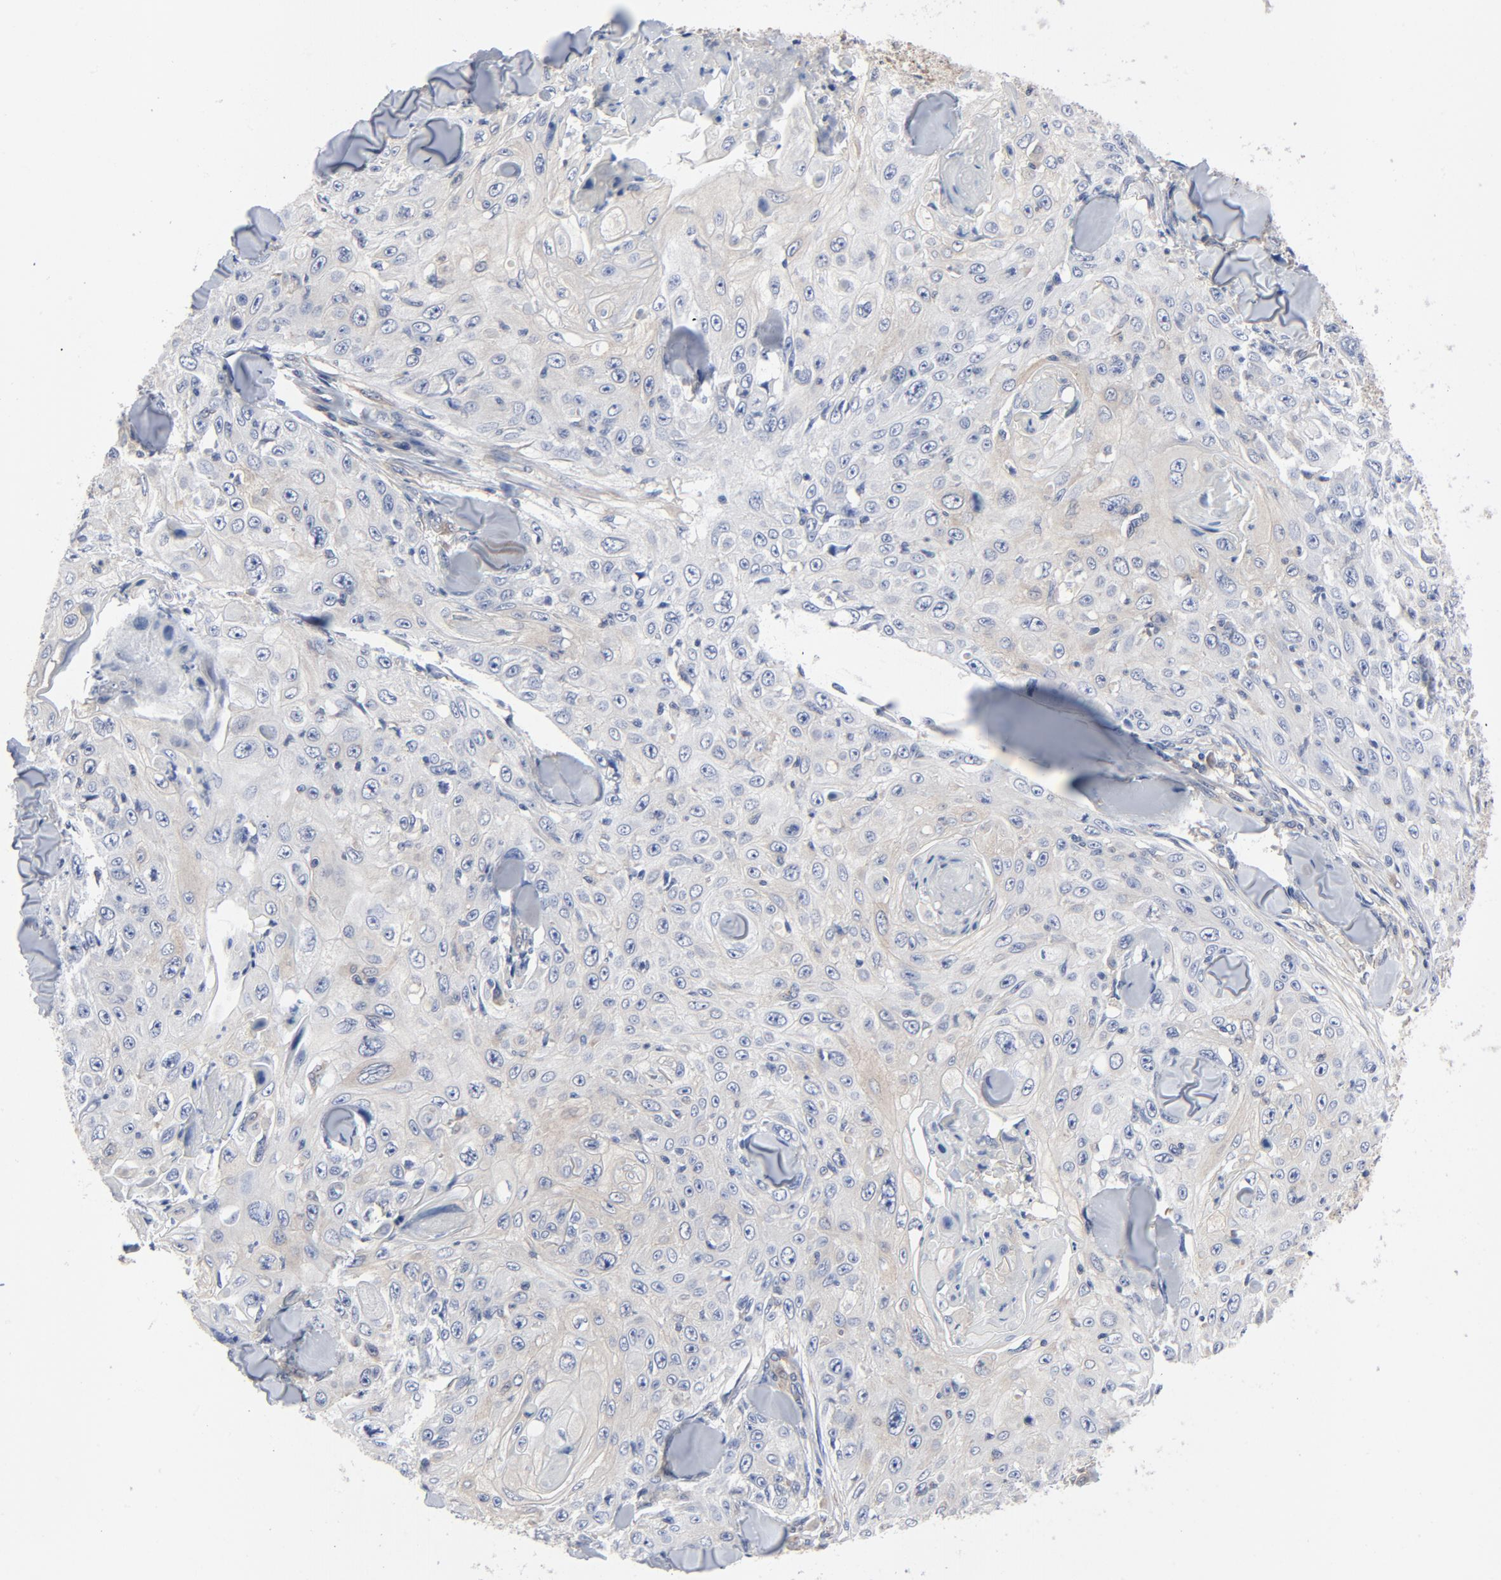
{"staining": {"intensity": "weak", "quantity": "<25%", "location": "cytoplasmic/membranous"}, "tissue": "skin cancer", "cell_type": "Tumor cells", "image_type": "cancer", "snomed": [{"axis": "morphology", "description": "Squamous cell carcinoma, NOS"}, {"axis": "topography", "description": "Skin"}], "caption": "A high-resolution histopathology image shows IHC staining of skin squamous cell carcinoma, which exhibits no significant positivity in tumor cells. (DAB (3,3'-diaminobenzidine) immunohistochemistry visualized using brightfield microscopy, high magnification).", "gene": "DYNLT3", "patient": {"sex": "male", "age": 86}}